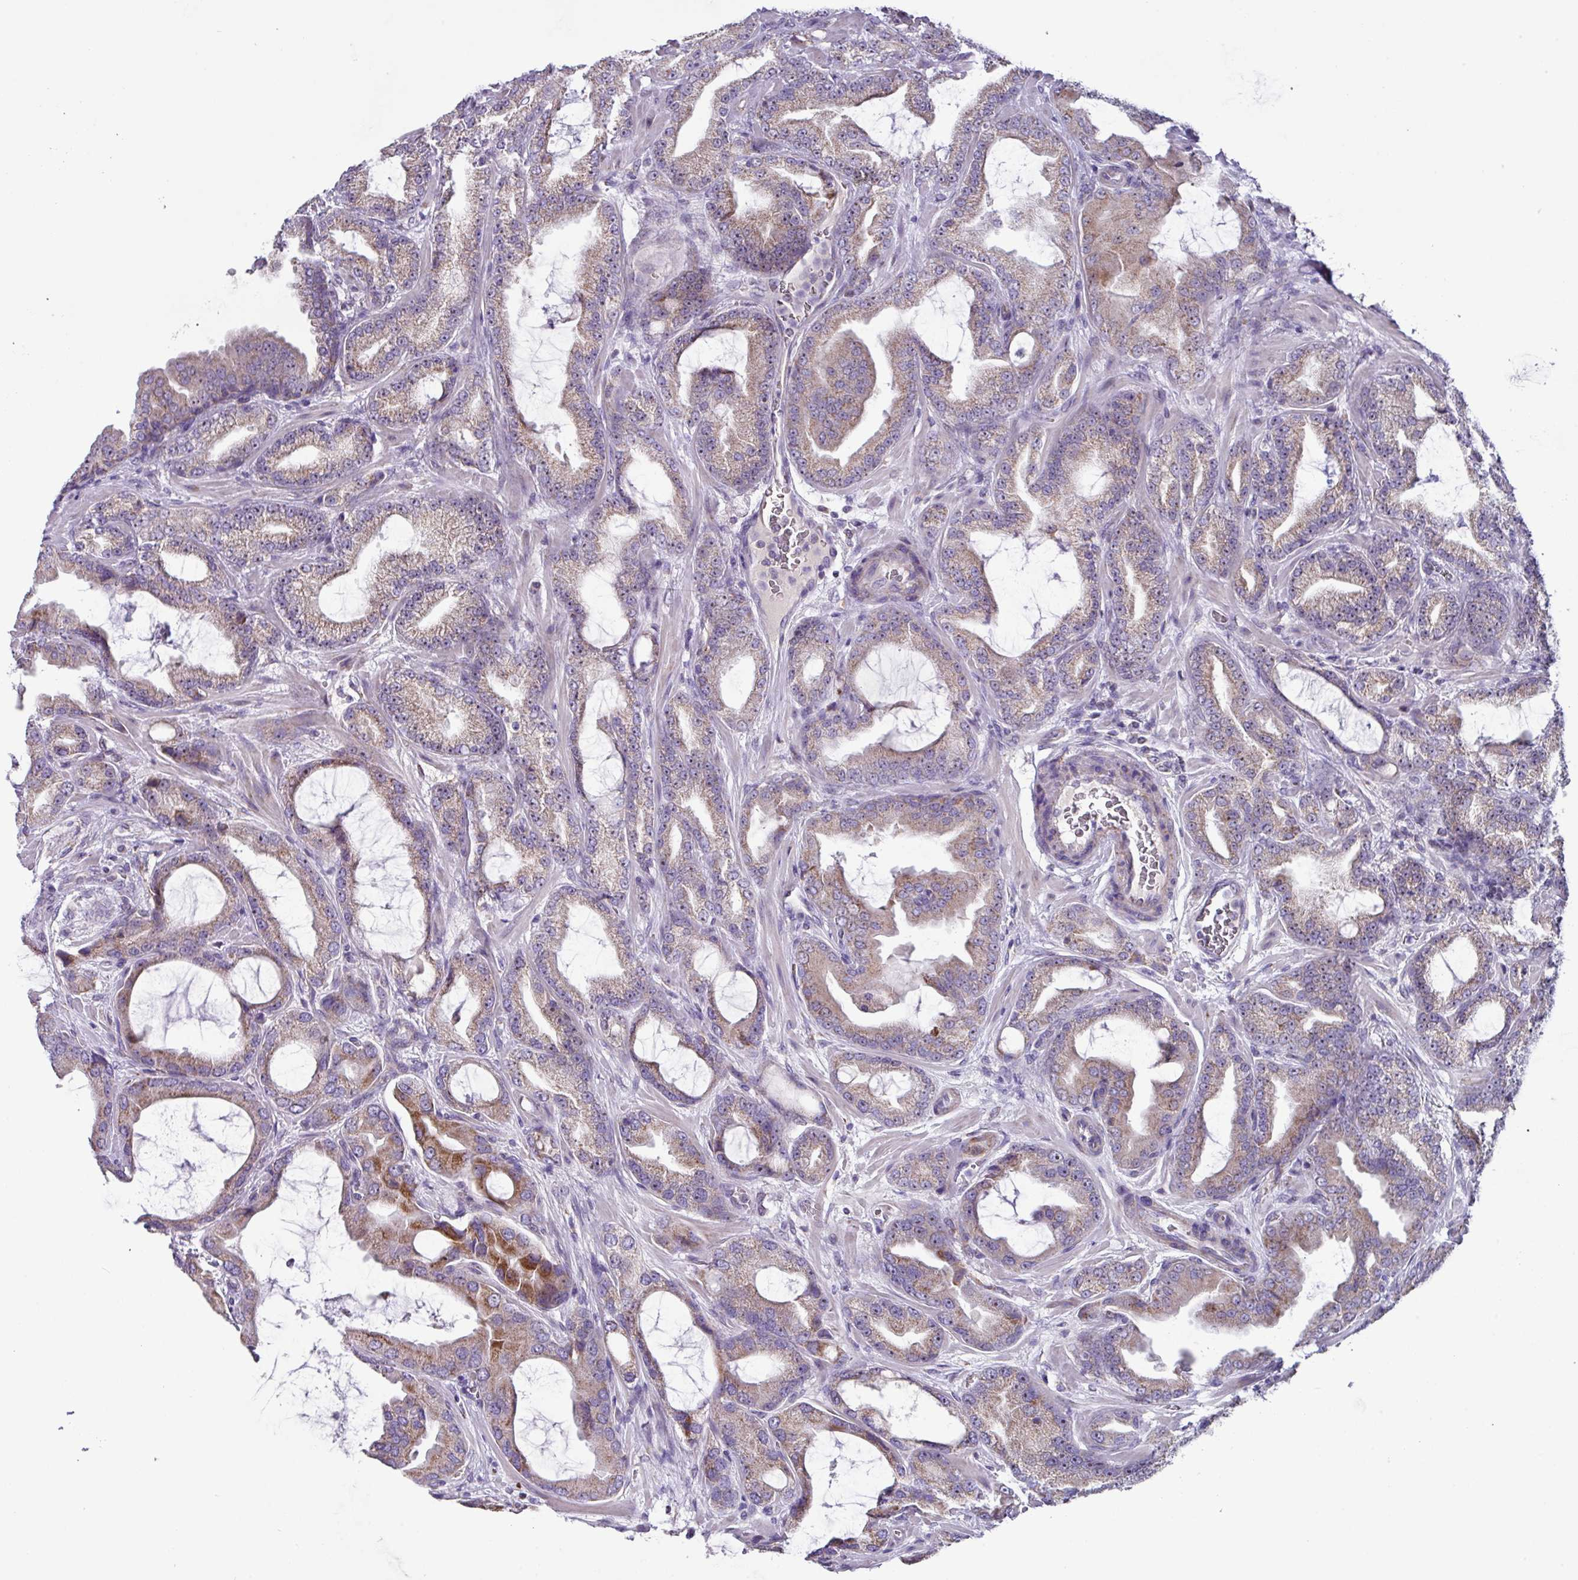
{"staining": {"intensity": "moderate", "quantity": "<25%", "location": "cytoplasmic/membranous"}, "tissue": "prostate cancer", "cell_type": "Tumor cells", "image_type": "cancer", "snomed": [{"axis": "morphology", "description": "Adenocarcinoma, High grade"}, {"axis": "topography", "description": "Prostate"}], "caption": "Immunohistochemical staining of prostate cancer exhibits low levels of moderate cytoplasmic/membranous staining in approximately <25% of tumor cells.", "gene": "MT-ND4", "patient": {"sex": "male", "age": 68}}